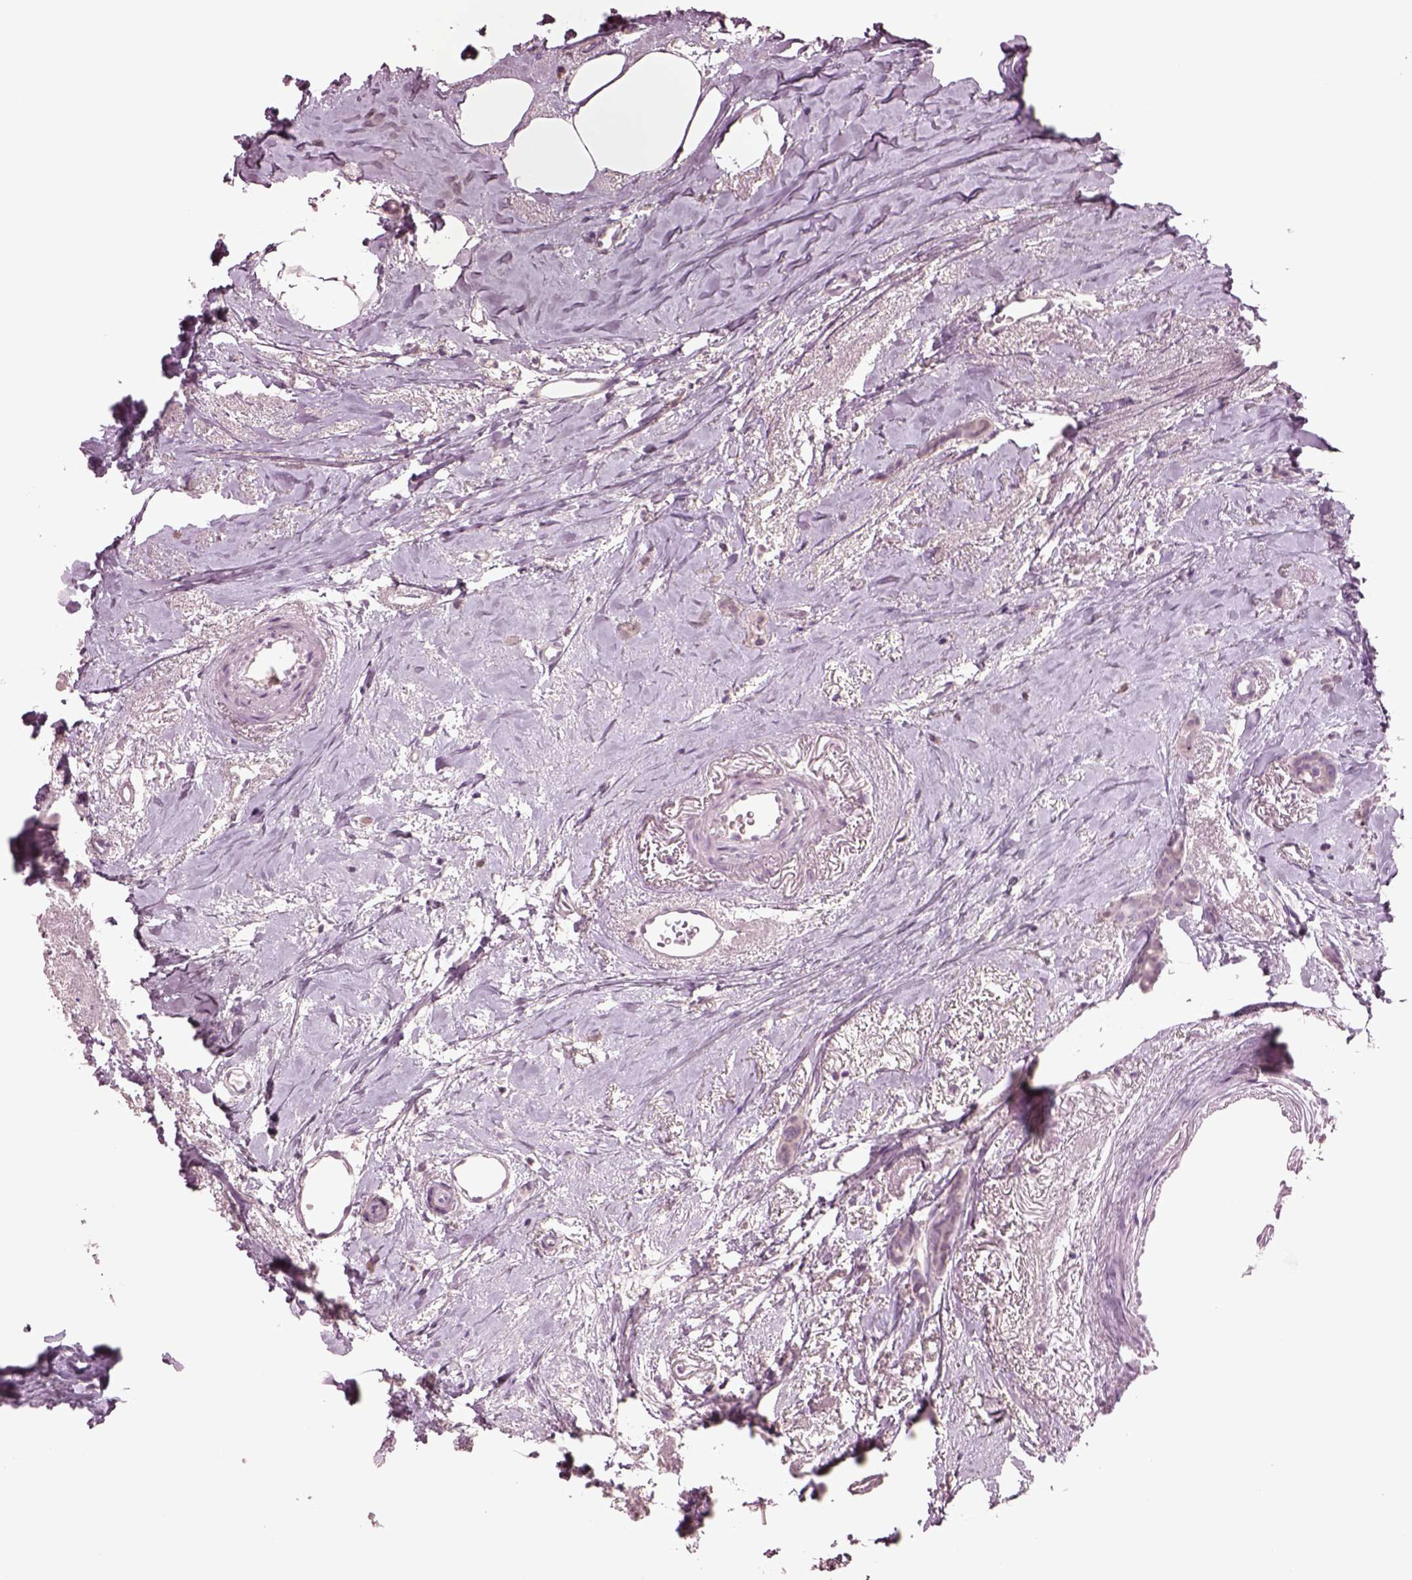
{"staining": {"intensity": "negative", "quantity": "none", "location": "none"}, "tissue": "breast cancer", "cell_type": "Tumor cells", "image_type": "cancer", "snomed": [{"axis": "morphology", "description": "Duct carcinoma"}, {"axis": "topography", "description": "Breast"}], "caption": "DAB (3,3'-diaminobenzidine) immunohistochemical staining of breast cancer (intraductal carcinoma) reveals no significant staining in tumor cells. The staining was performed using DAB to visualize the protein expression in brown, while the nuclei were stained in blue with hematoxylin (Magnification: 20x).", "gene": "CLPSL1", "patient": {"sex": "female", "age": 40}}